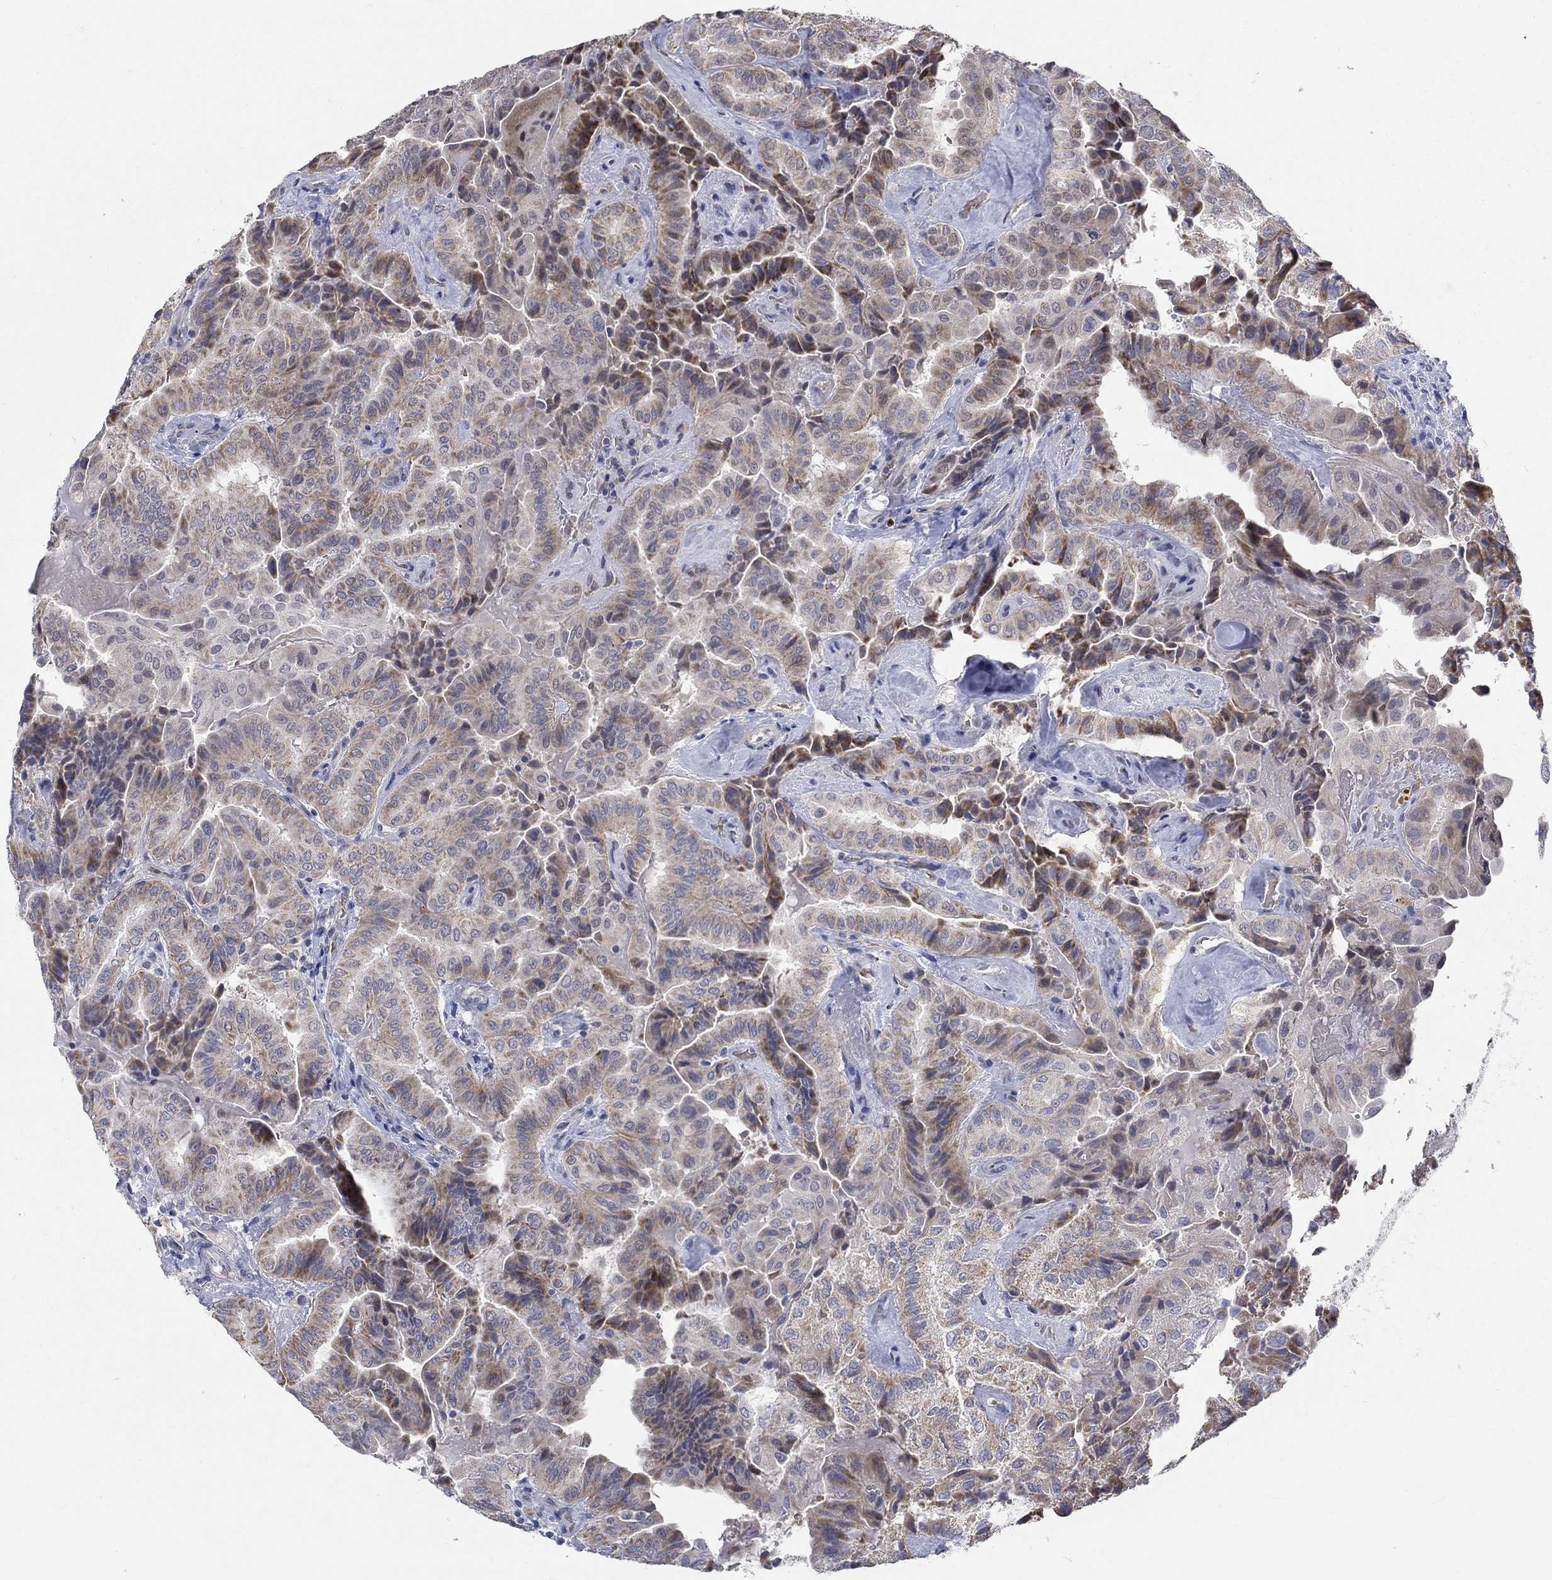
{"staining": {"intensity": "moderate", "quantity": "25%-75%", "location": "cytoplasmic/membranous"}, "tissue": "thyroid cancer", "cell_type": "Tumor cells", "image_type": "cancer", "snomed": [{"axis": "morphology", "description": "Papillary adenocarcinoma, NOS"}, {"axis": "topography", "description": "Thyroid gland"}], "caption": "Papillary adenocarcinoma (thyroid) stained with a brown dye demonstrates moderate cytoplasmic/membranous positive positivity in approximately 25%-75% of tumor cells.", "gene": "WASF1", "patient": {"sex": "female", "age": 68}}